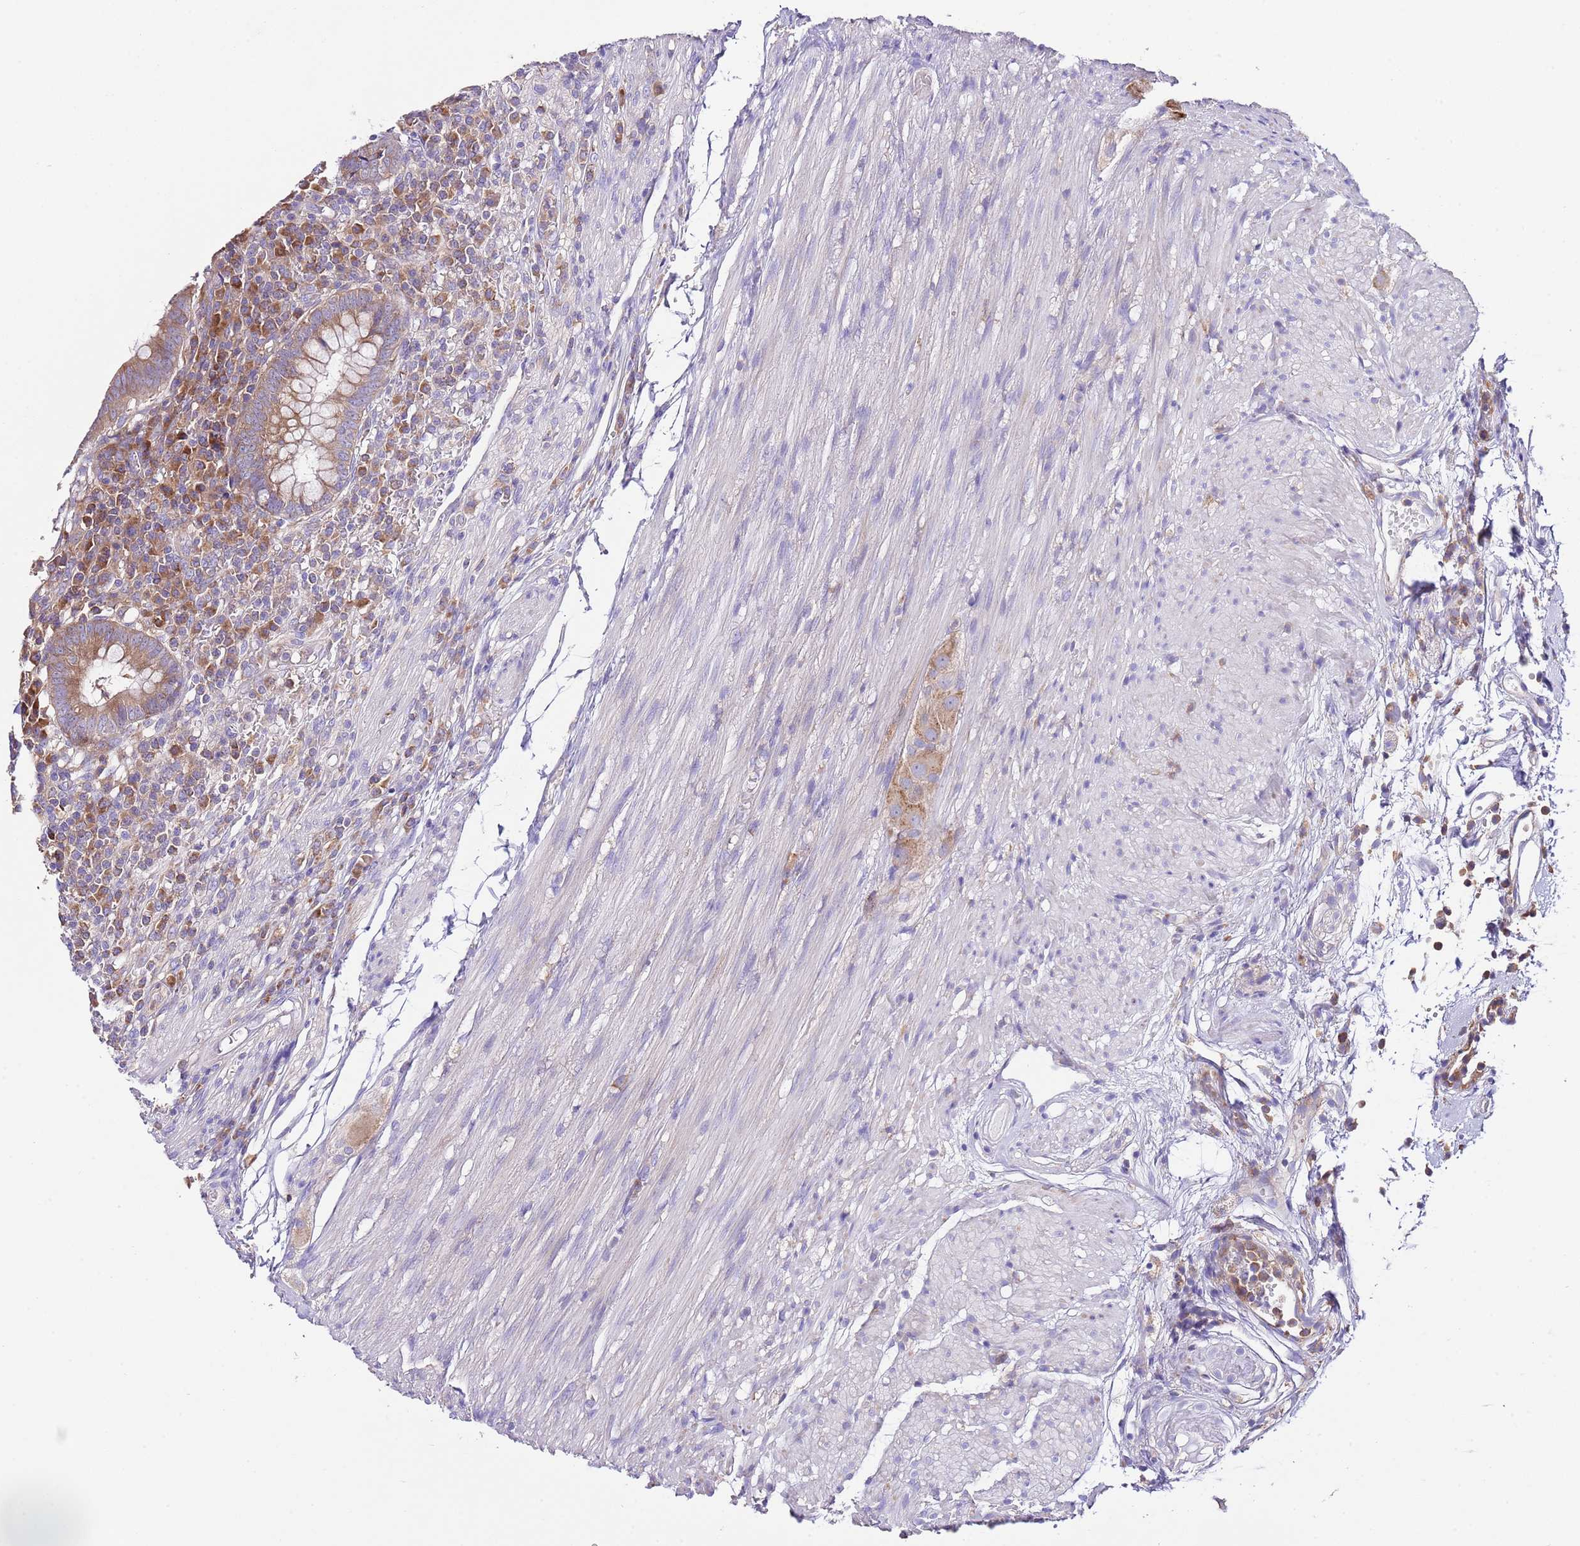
{"staining": {"intensity": "moderate", "quantity": ">75%", "location": "cytoplasmic/membranous"}, "tissue": "appendix", "cell_type": "Glandular cells", "image_type": "normal", "snomed": [{"axis": "morphology", "description": "Normal tissue, NOS"}, {"axis": "topography", "description": "Appendix"}], "caption": "Protein expression analysis of benign appendix demonstrates moderate cytoplasmic/membranous expression in approximately >75% of glandular cells.", "gene": "RPS10", "patient": {"sex": "male", "age": 83}}